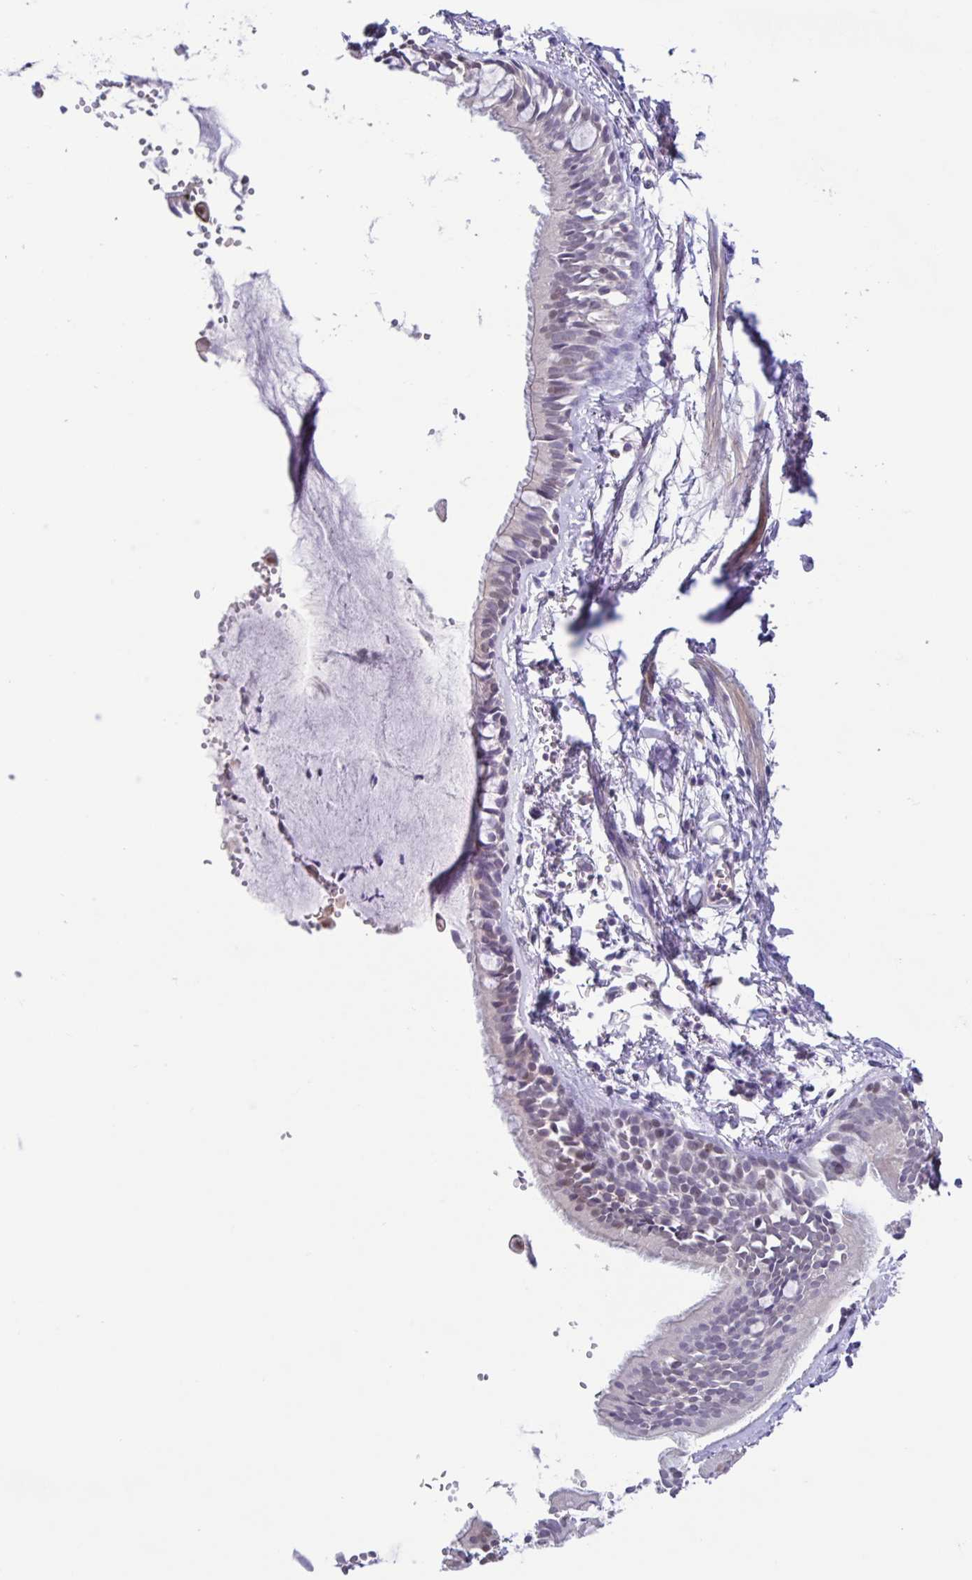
{"staining": {"intensity": "weak", "quantity": "25%-75%", "location": "nuclear"}, "tissue": "bronchus", "cell_type": "Respiratory epithelial cells", "image_type": "normal", "snomed": [{"axis": "morphology", "description": "Normal tissue, NOS"}, {"axis": "topography", "description": "Bronchus"}], "caption": "Protein expression analysis of unremarkable bronchus reveals weak nuclear positivity in about 25%-75% of respiratory epithelial cells.", "gene": "ACTRT3", "patient": {"sex": "female", "age": 59}}